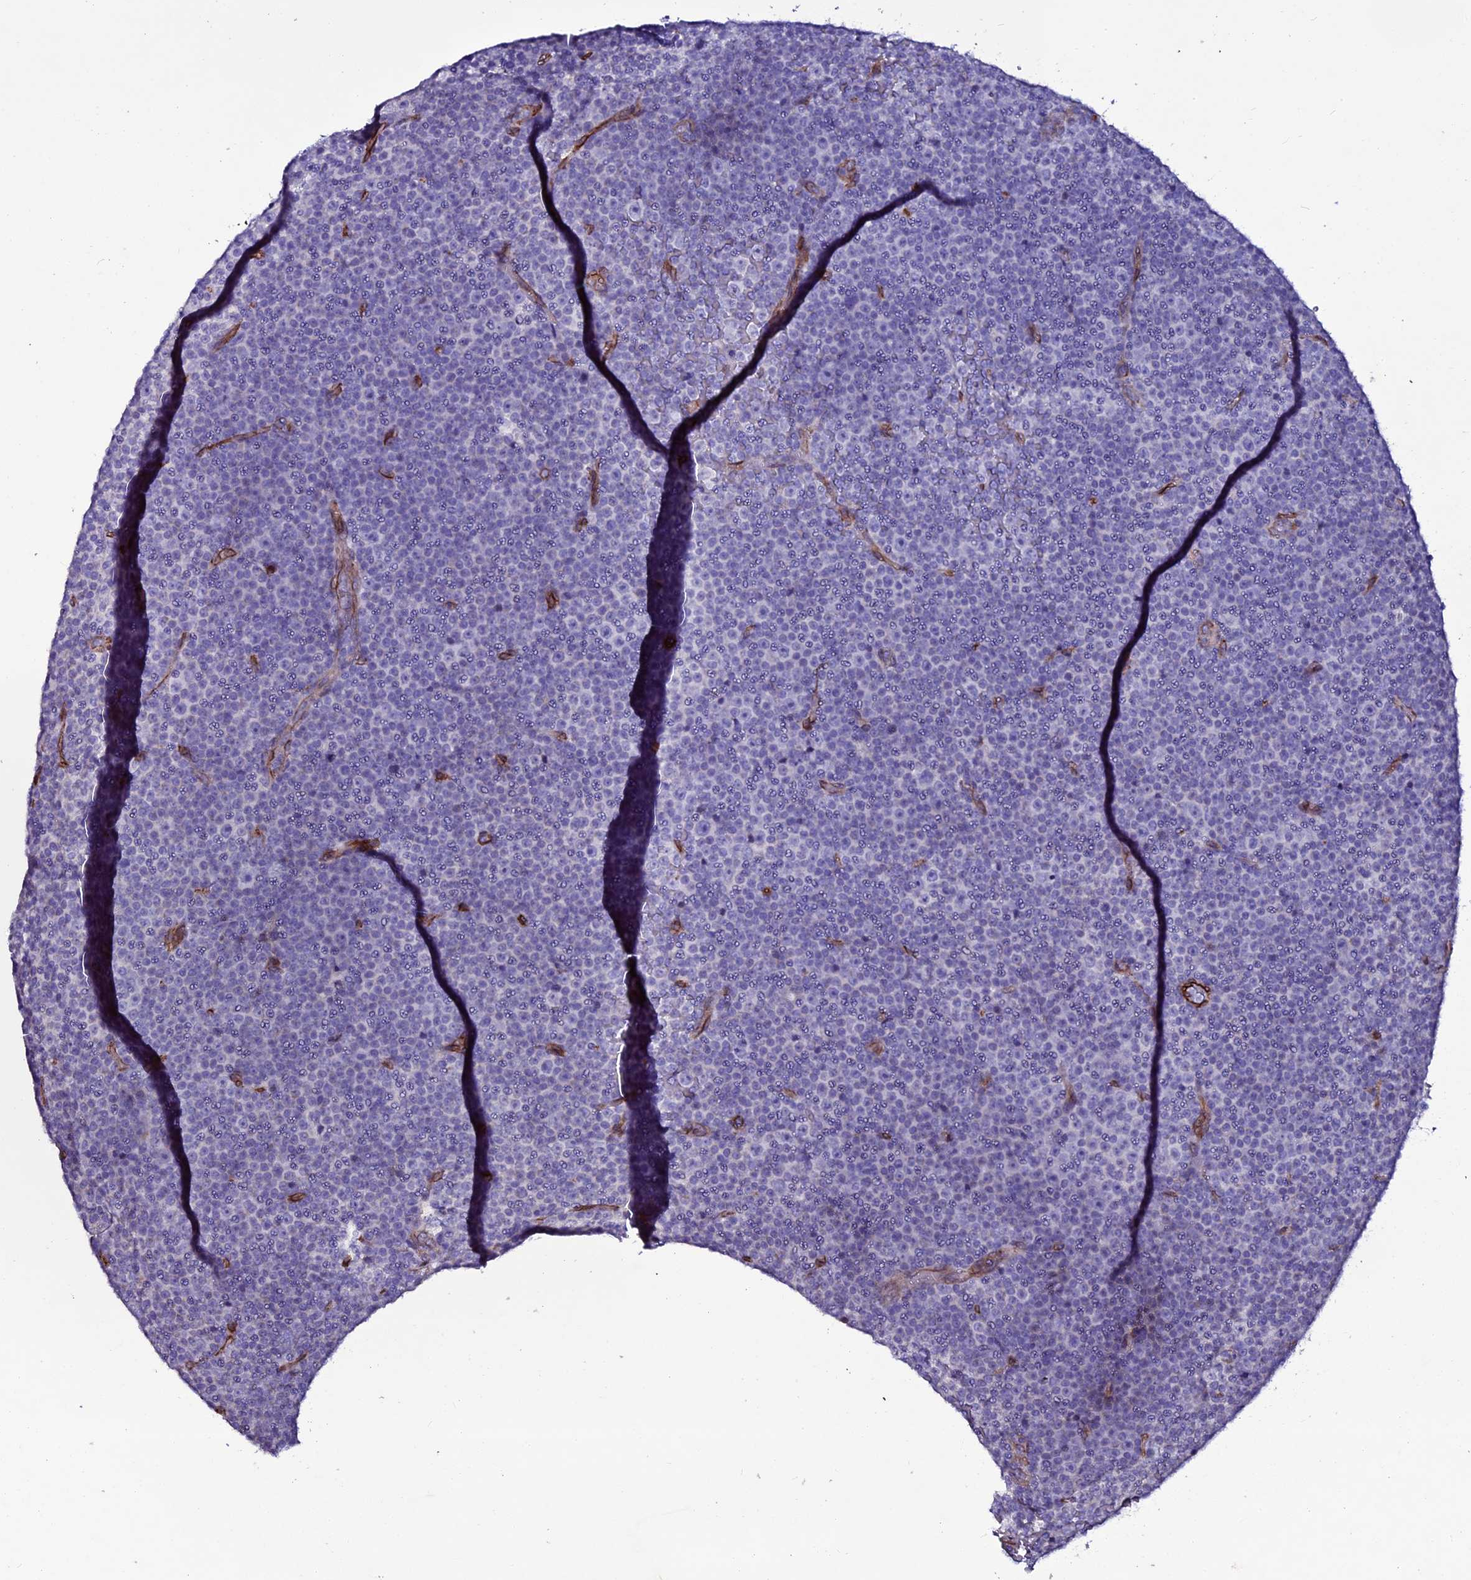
{"staining": {"intensity": "negative", "quantity": "none", "location": "none"}, "tissue": "lymphoma", "cell_type": "Tumor cells", "image_type": "cancer", "snomed": [{"axis": "morphology", "description": "Malignant lymphoma, non-Hodgkin's type, Low grade"}, {"axis": "topography", "description": "Lymph node"}], "caption": "Human malignant lymphoma, non-Hodgkin's type (low-grade) stained for a protein using IHC displays no staining in tumor cells.", "gene": "MEX3C", "patient": {"sex": "female", "age": 67}}